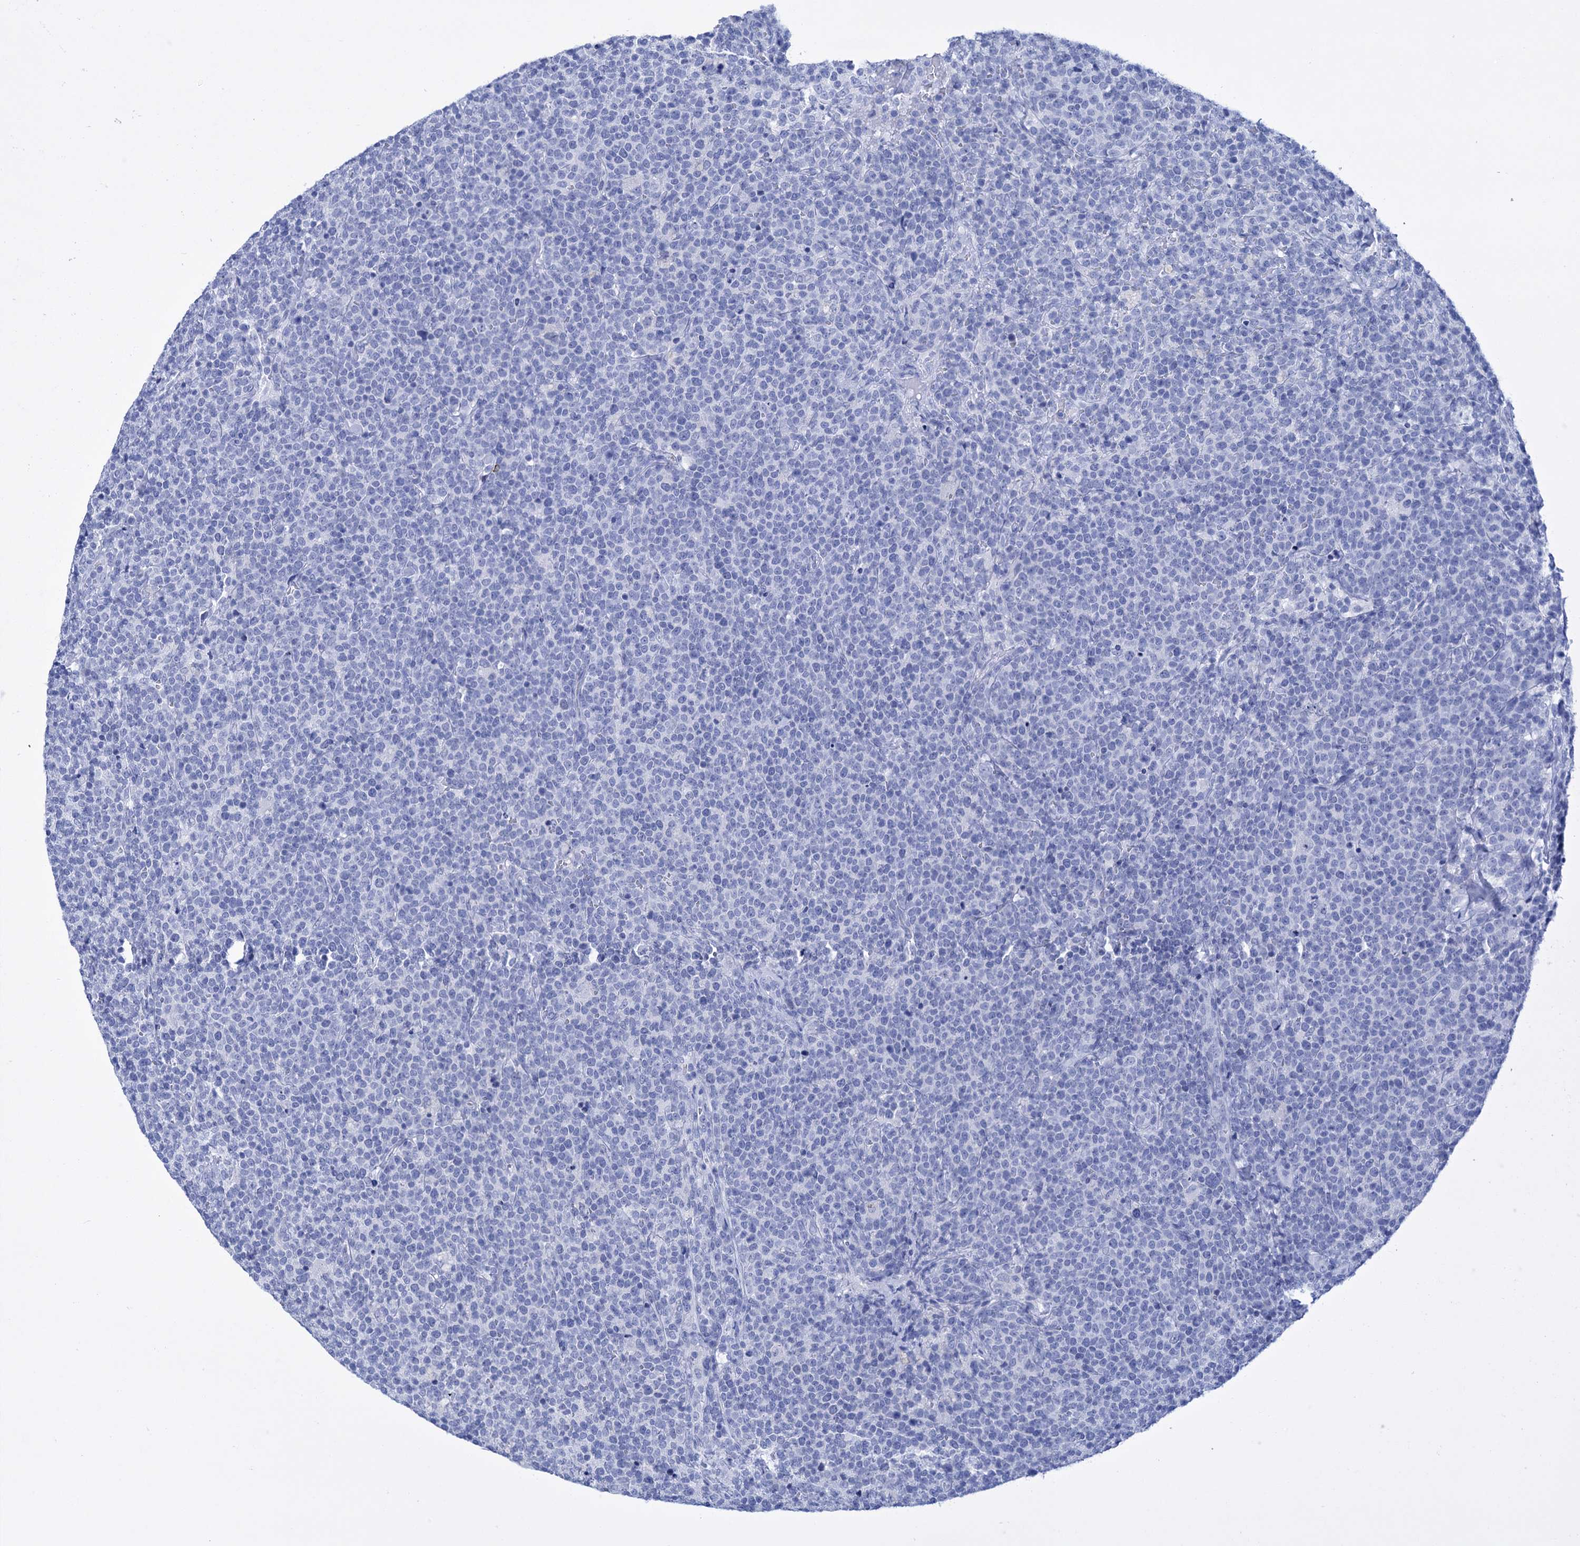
{"staining": {"intensity": "negative", "quantity": "none", "location": "none"}, "tissue": "lymphoma", "cell_type": "Tumor cells", "image_type": "cancer", "snomed": [{"axis": "morphology", "description": "Malignant lymphoma, non-Hodgkin's type, High grade"}, {"axis": "topography", "description": "Lymph node"}], "caption": "This is a image of IHC staining of high-grade malignant lymphoma, non-Hodgkin's type, which shows no staining in tumor cells.", "gene": "FBXW12", "patient": {"sex": "male", "age": 61}}